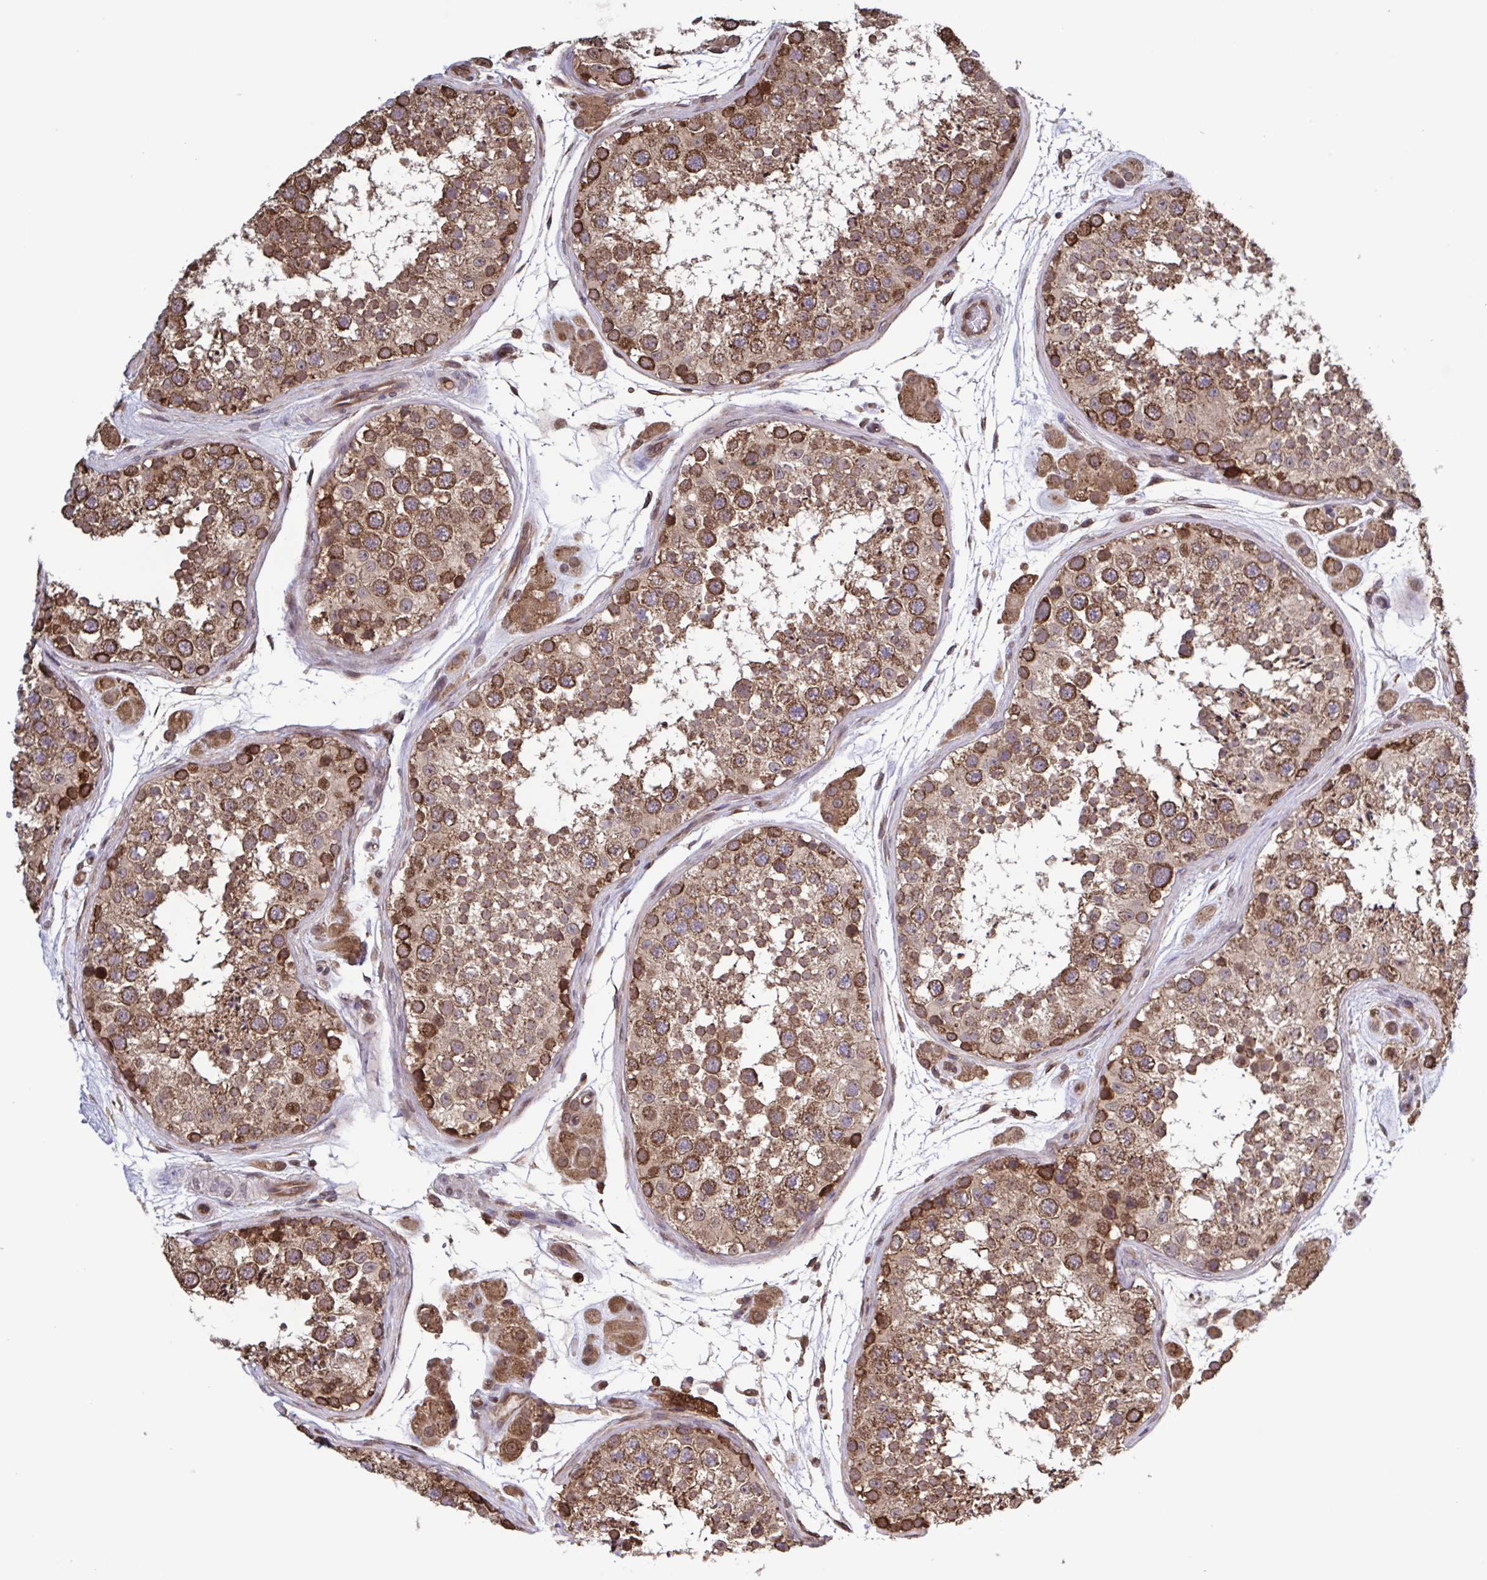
{"staining": {"intensity": "moderate", "quantity": ">75%", "location": "cytoplasmic/membranous"}, "tissue": "testis", "cell_type": "Cells in seminiferous ducts", "image_type": "normal", "snomed": [{"axis": "morphology", "description": "Normal tissue, NOS"}, {"axis": "topography", "description": "Testis"}], "caption": "Testis stained with DAB (3,3'-diaminobenzidine) immunohistochemistry (IHC) exhibits medium levels of moderate cytoplasmic/membranous positivity in about >75% of cells in seminiferous ducts. Ihc stains the protein in brown and the nuclei are stained blue.", "gene": "SEC63", "patient": {"sex": "male", "age": 41}}